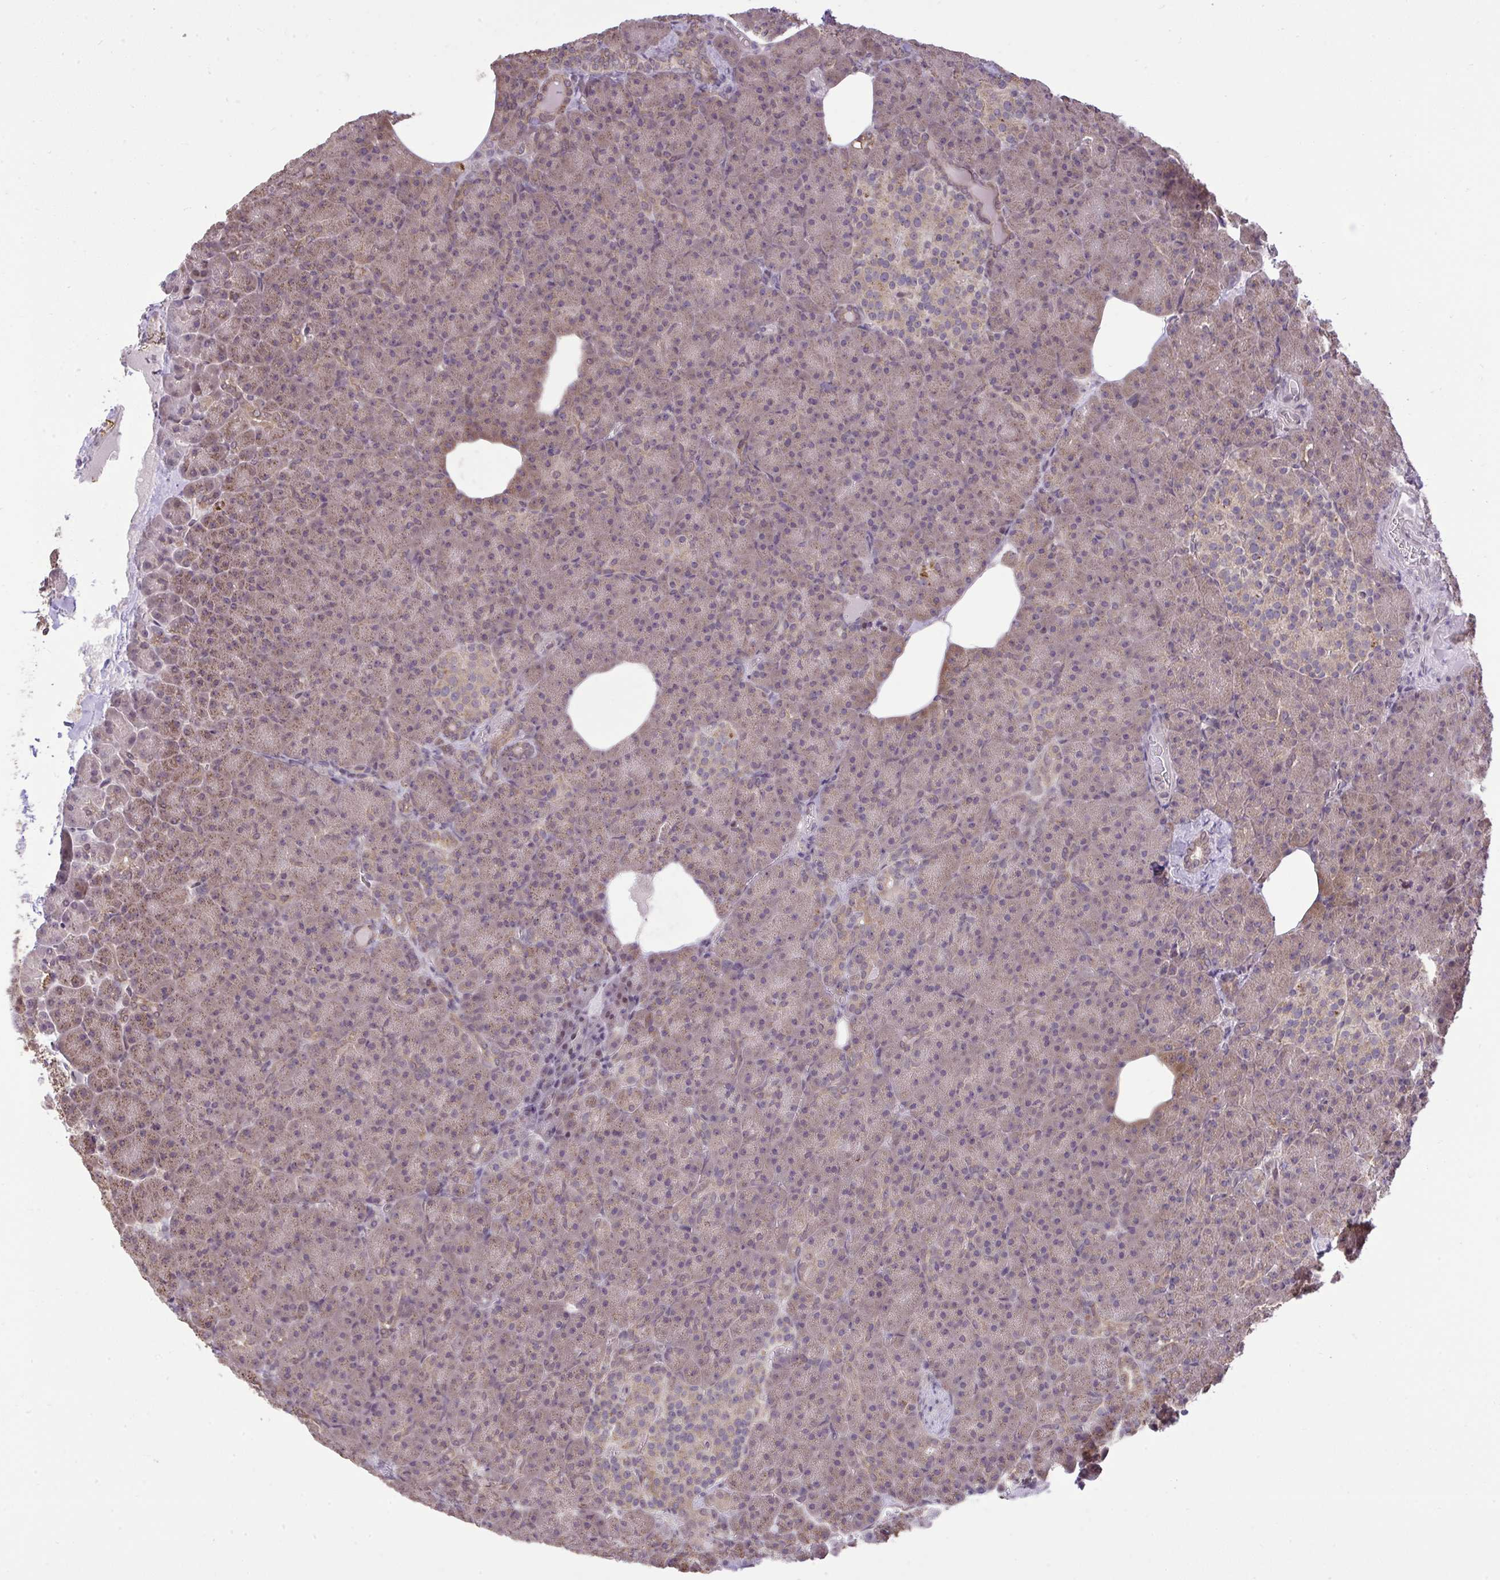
{"staining": {"intensity": "weak", "quantity": ">75%", "location": "cytoplasmic/membranous"}, "tissue": "pancreas", "cell_type": "Exocrine glandular cells", "image_type": "normal", "snomed": [{"axis": "morphology", "description": "Normal tissue, NOS"}, {"axis": "topography", "description": "Pancreas"}], "caption": "Protein staining shows weak cytoplasmic/membranous expression in about >75% of exocrine glandular cells in normal pancreas. (Brightfield microscopy of DAB IHC at high magnification).", "gene": "CYP20A1", "patient": {"sex": "female", "age": 74}}